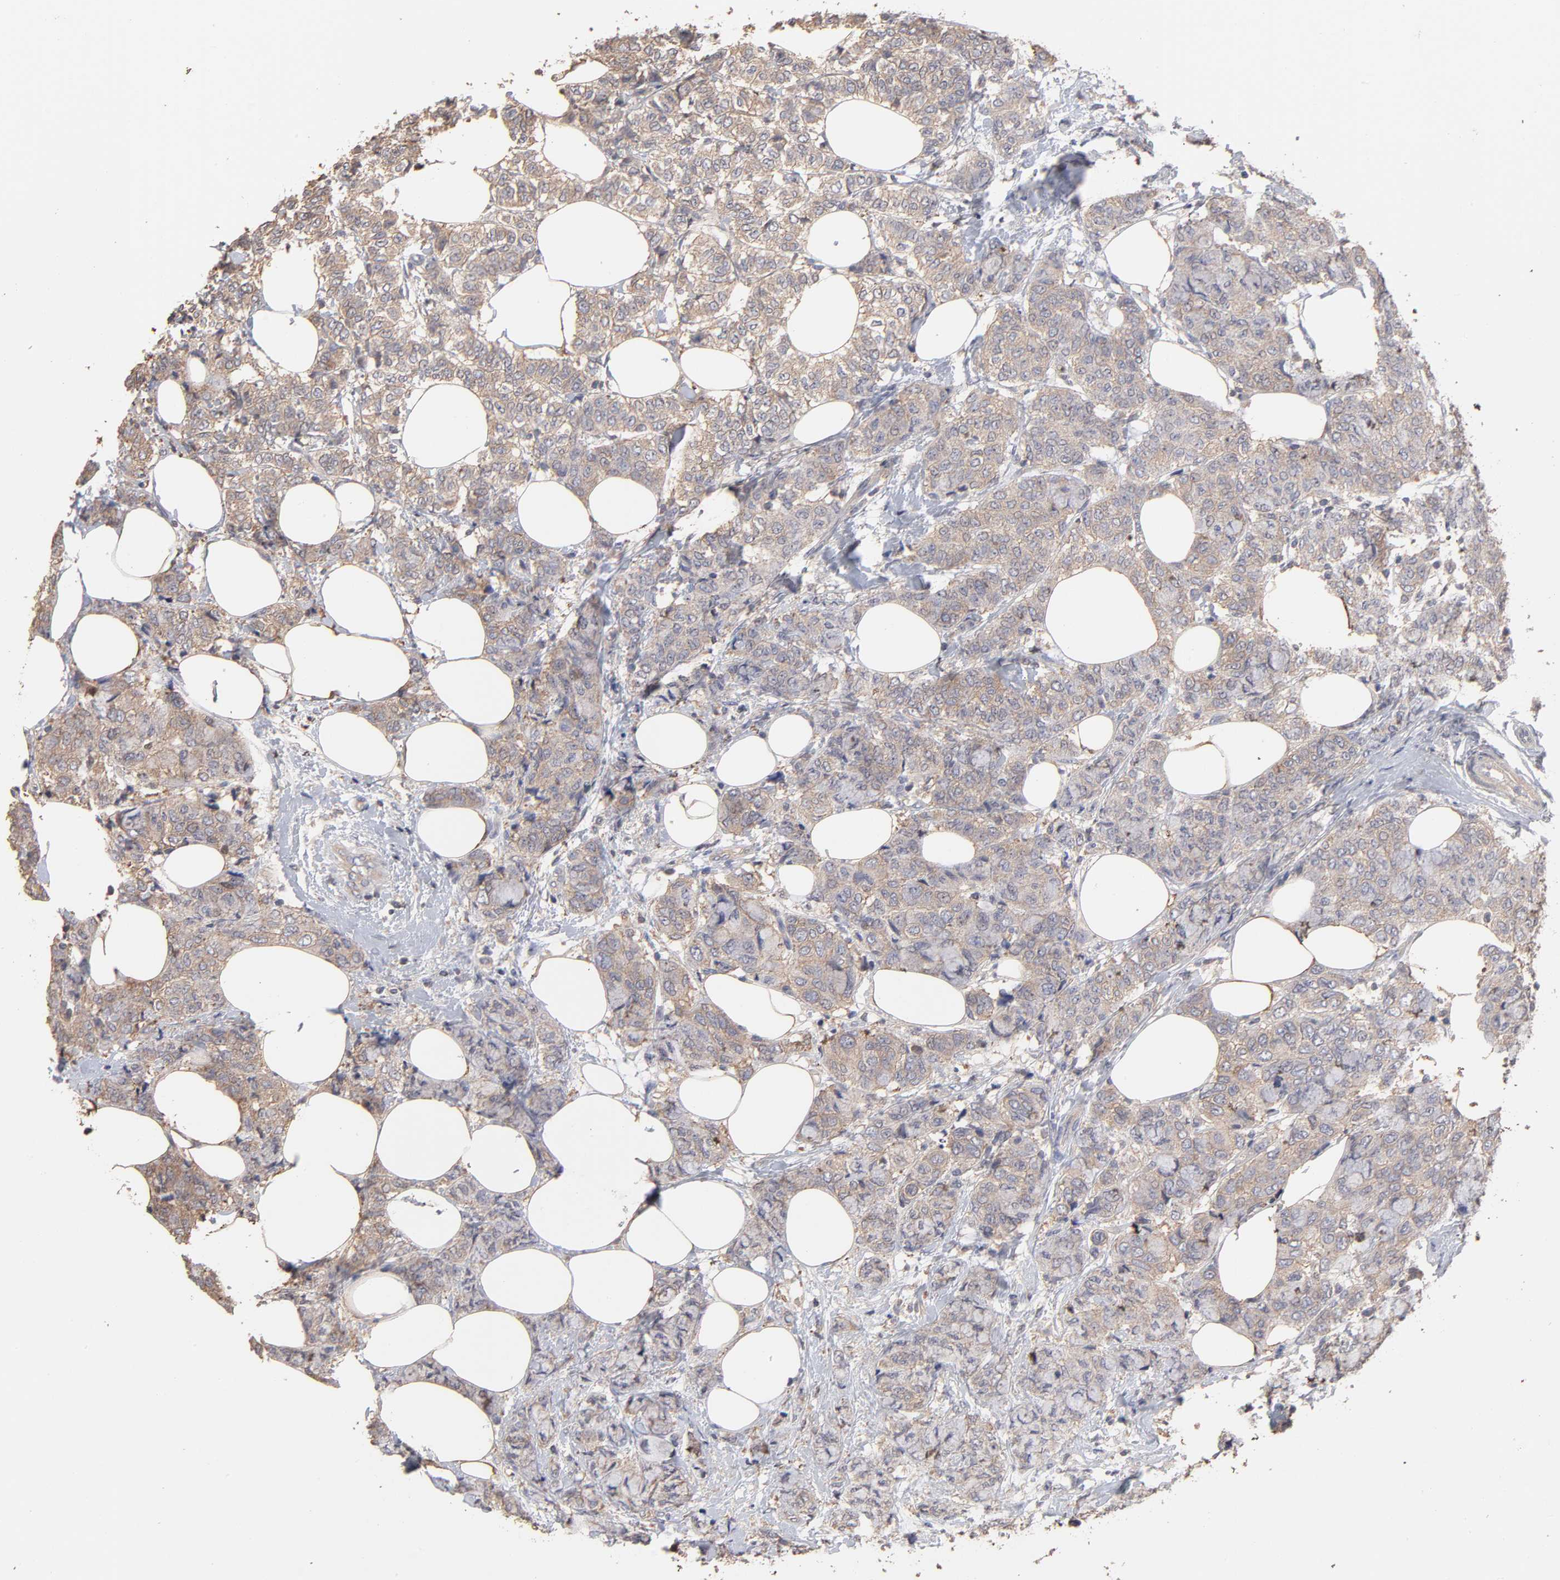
{"staining": {"intensity": "weak", "quantity": ">75%", "location": "cytoplasmic/membranous"}, "tissue": "breast cancer", "cell_type": "Tumor cells", "image_type": "cancer", "snomed": [{"axis": "morphology", "description": "Lobular carcinoma"}, {"axis": "topography", "description": "Breast"}], "caption": "High-magnification brightfield microscopy of breast cancer stained with DAB (3,3'-diaminobenzidine) (brown) and counterstained with hematoxylin (blue). tumor cells exhibit weak cytoplasmic/membranous positivity is present in about>75% of cells. (Brightfield microscopy of DAB IHC at high magnification).", "gene": "TANGO2", "patient": {"sex": "female", "age": 60}}